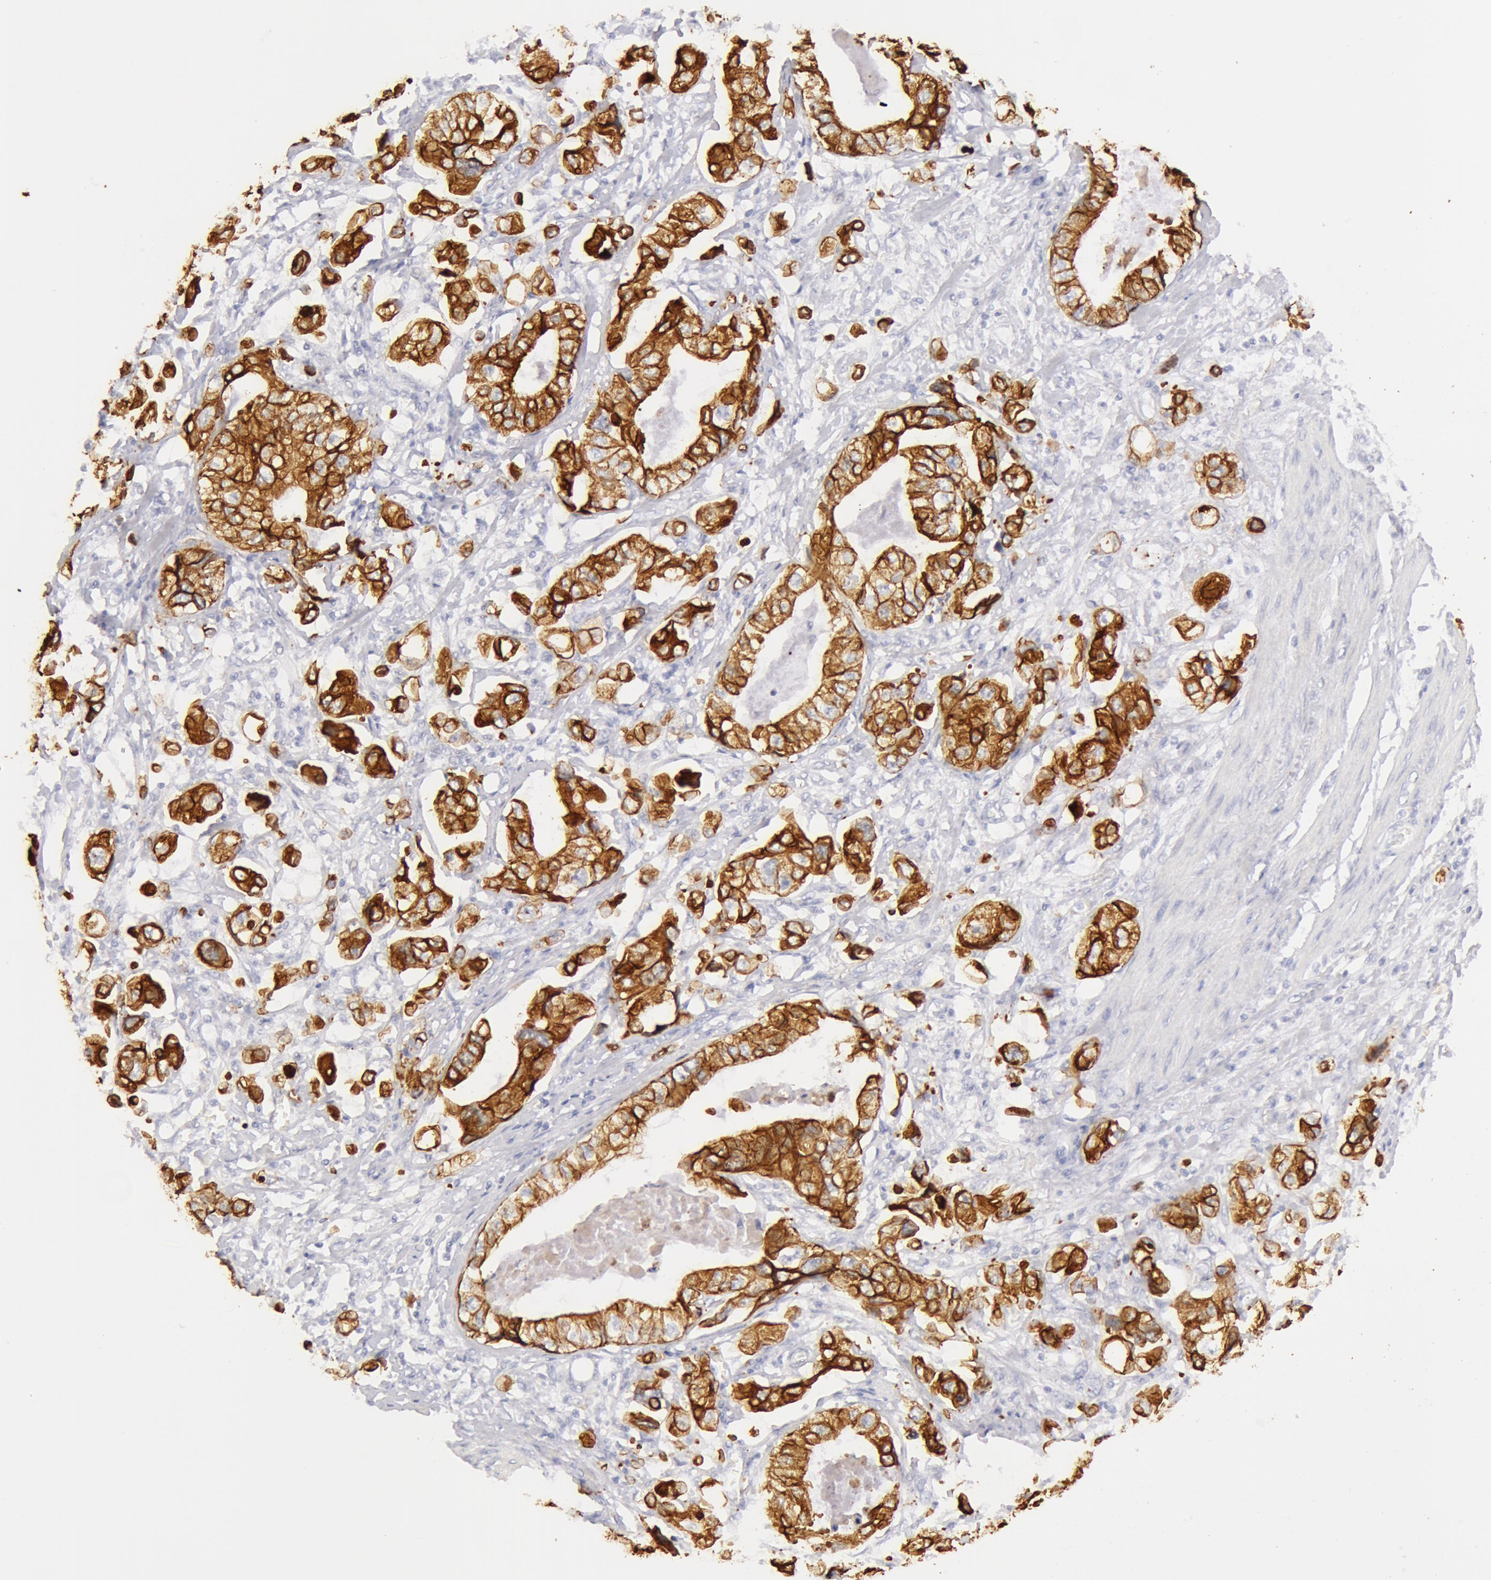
{"staining": {"intensity": "moderate", "quantity": ">75%", "location": "cytoplasmic/membranous"}, "tissue": "stomach cancer", "cell_type": "Tumor cells", "image_type": "cancer", "snomed": [{"axis": "morphology", "description": "Adenocarcinoma, NOS"}, {"axis": "topography", "description": "Pancreas"}, {"axis": "topography", "description": "Stomach, upper"}], "caption": "Brown immunohistochemical staining in human stomach cancer reveals moderate cytoplasmic/membranous expression in about >75% of tumor cells.", "gene": "KRT8", "patient": {"sex": "male", "age": 77}}